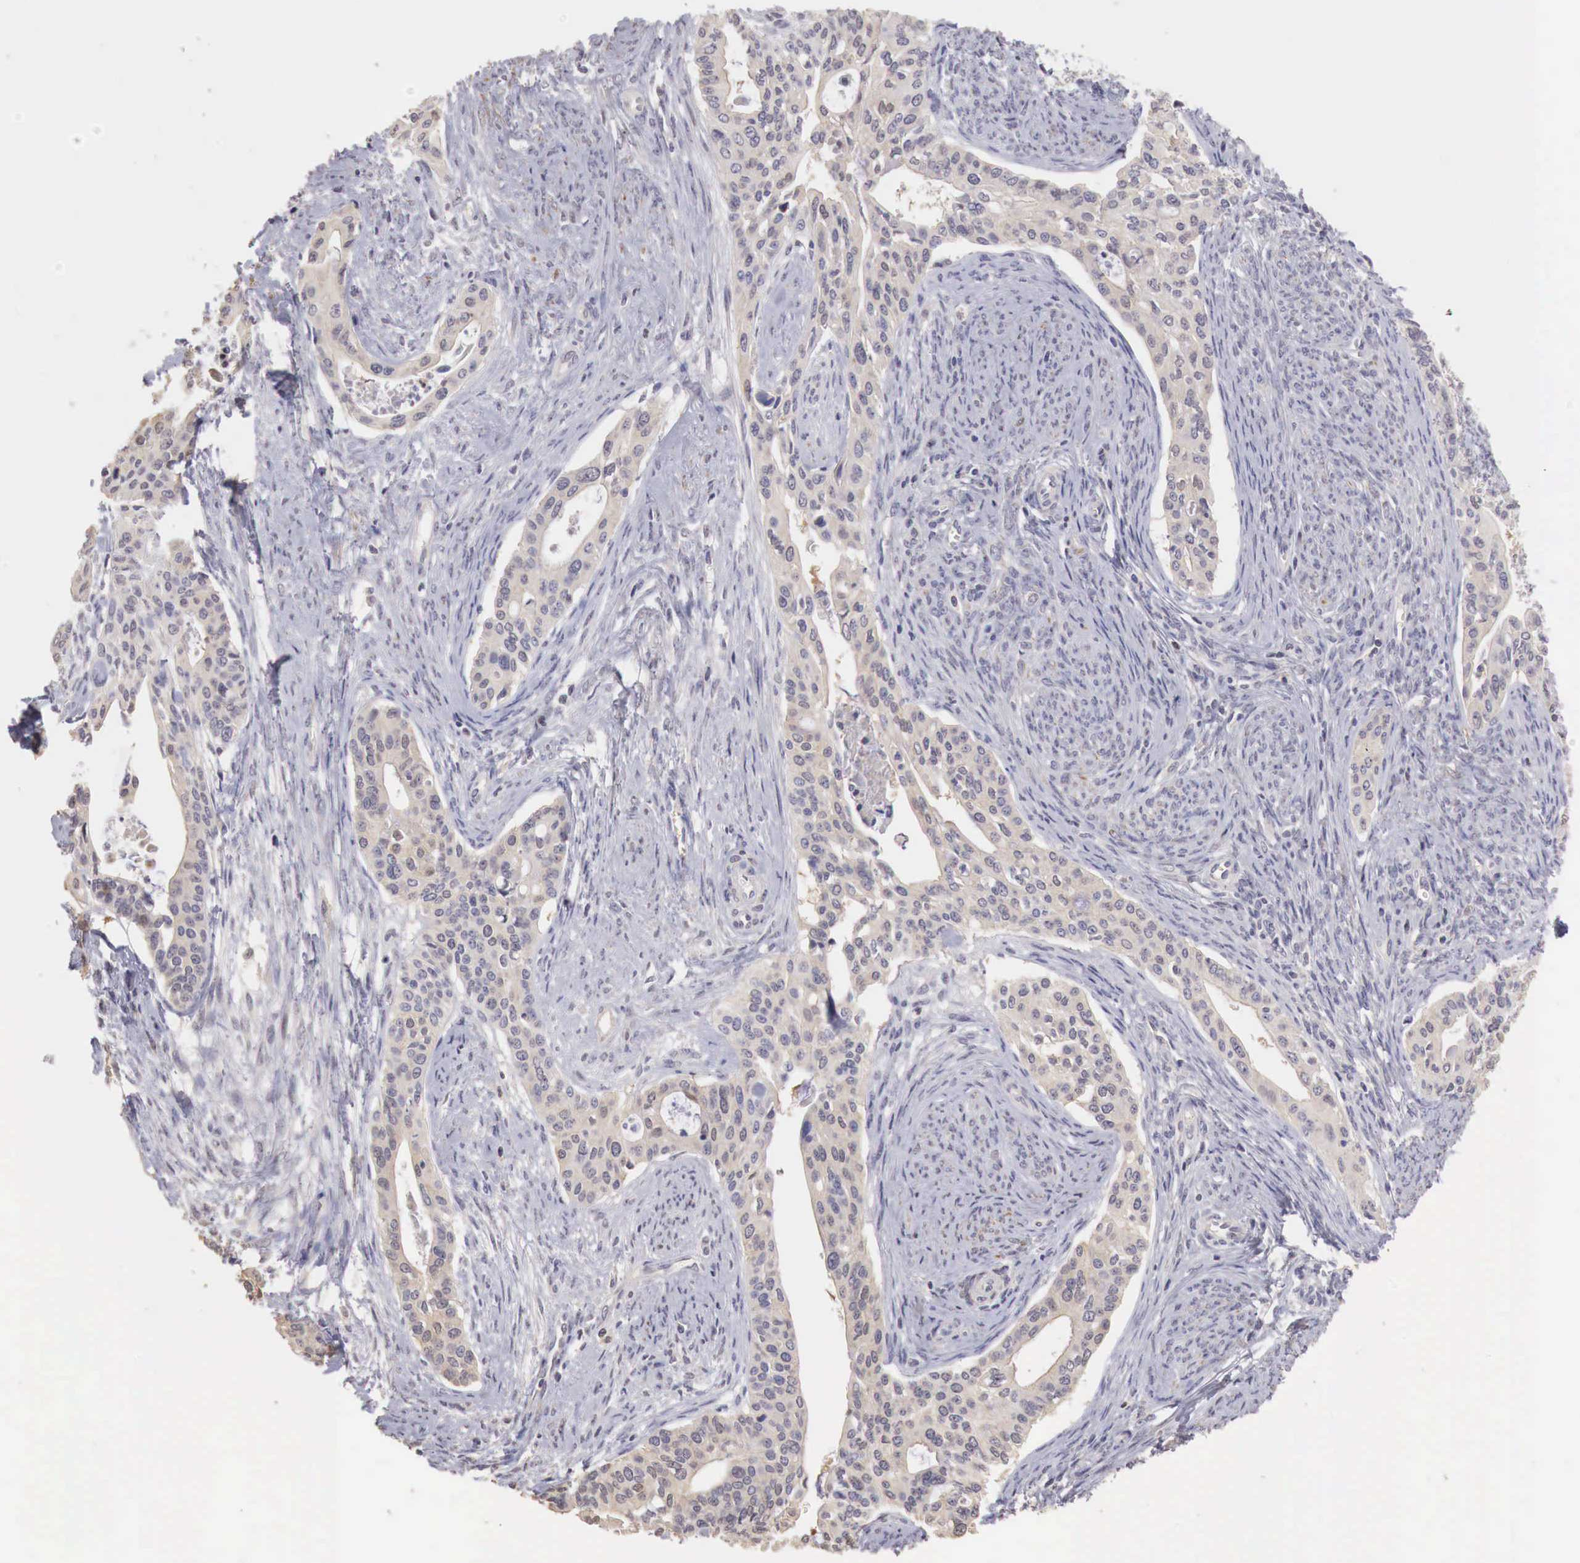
{"staining": {"intensity": "weak", "quantity": ">75%", "location": "cytoplasmic/membranous"}, "tissue": "cervical cancer", "cell_type": "Tumor cells", "image_type": "cancer", "snomed": [{"axis": "morphology", "description": "Squamous cell carcinoma, NOS"}, {"axis": "topography", "description": "Cervix"}], "caption": "The micrograph demonstrates staining of cervical cancer (squamous cell carcinoma), revealing weak cytoplasmic/membranous protein expression (brown color) within tumor cells. (DAB (3,3'-diaminobenzidine) = brown stain, brightfield microscopy at high magnification).", "gene": "TBC1D9", "patient": {"sex": "female", "age": 34}}